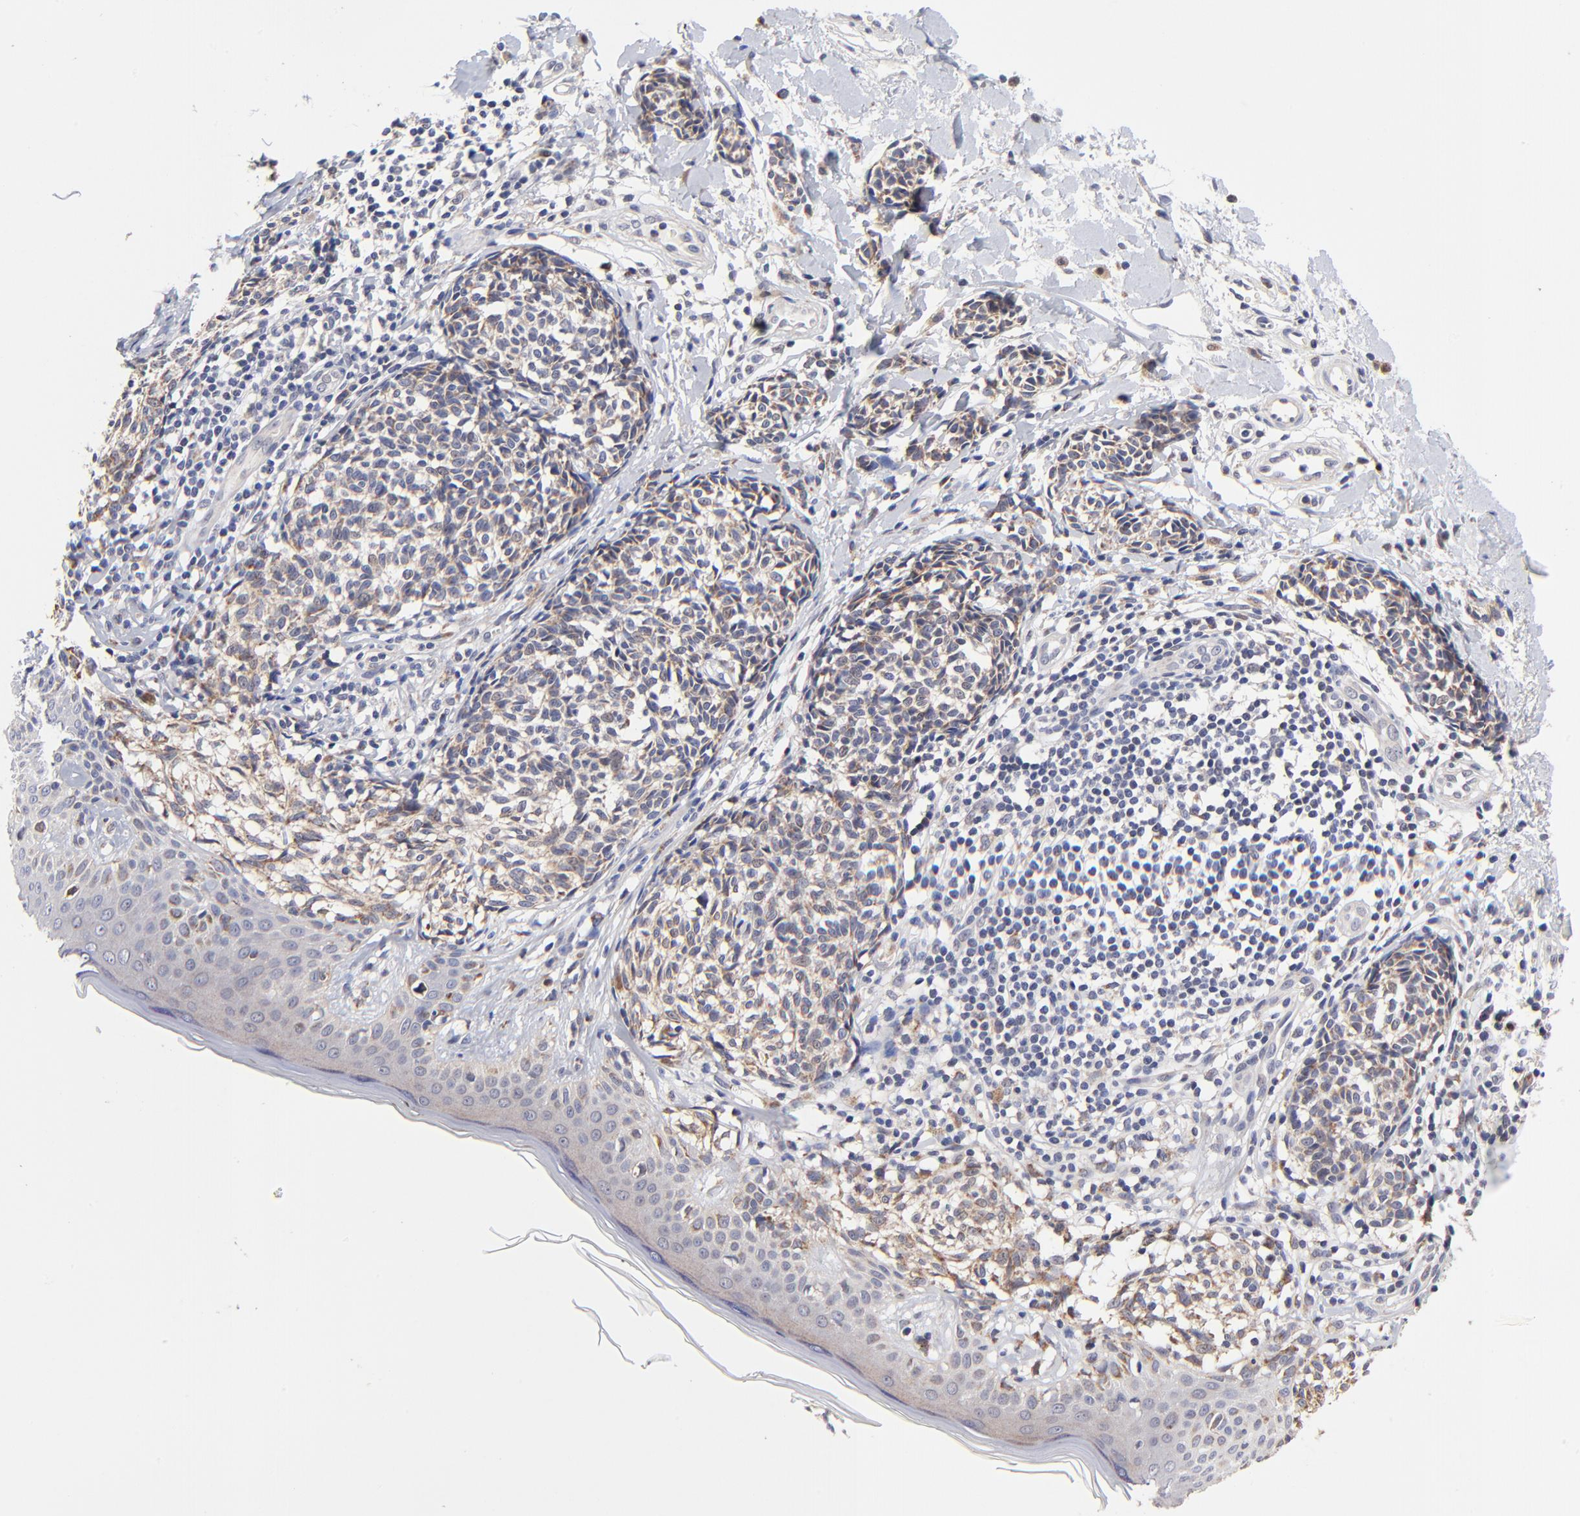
{"staining": {"intensity": "moderate", "quantity": ">75%", "location": "cytoplasmic/membranous"}, "tissue": "melanoma", "cell_type": "Tumor cells", "image_type": "cancer", "snomed": [{"axis": "morphology", "description": "Malignant melanoma, NOS"}, {"axis": "topography", "description": "Skin"}], "caption": "The histopathology image reveals a brown stain indicating the presence of a protein in the cytoplasmic/membranous of tumor cells in melanoma.", "gene": "FBXL12", "patient": {"sex": "male", "age": 67}}